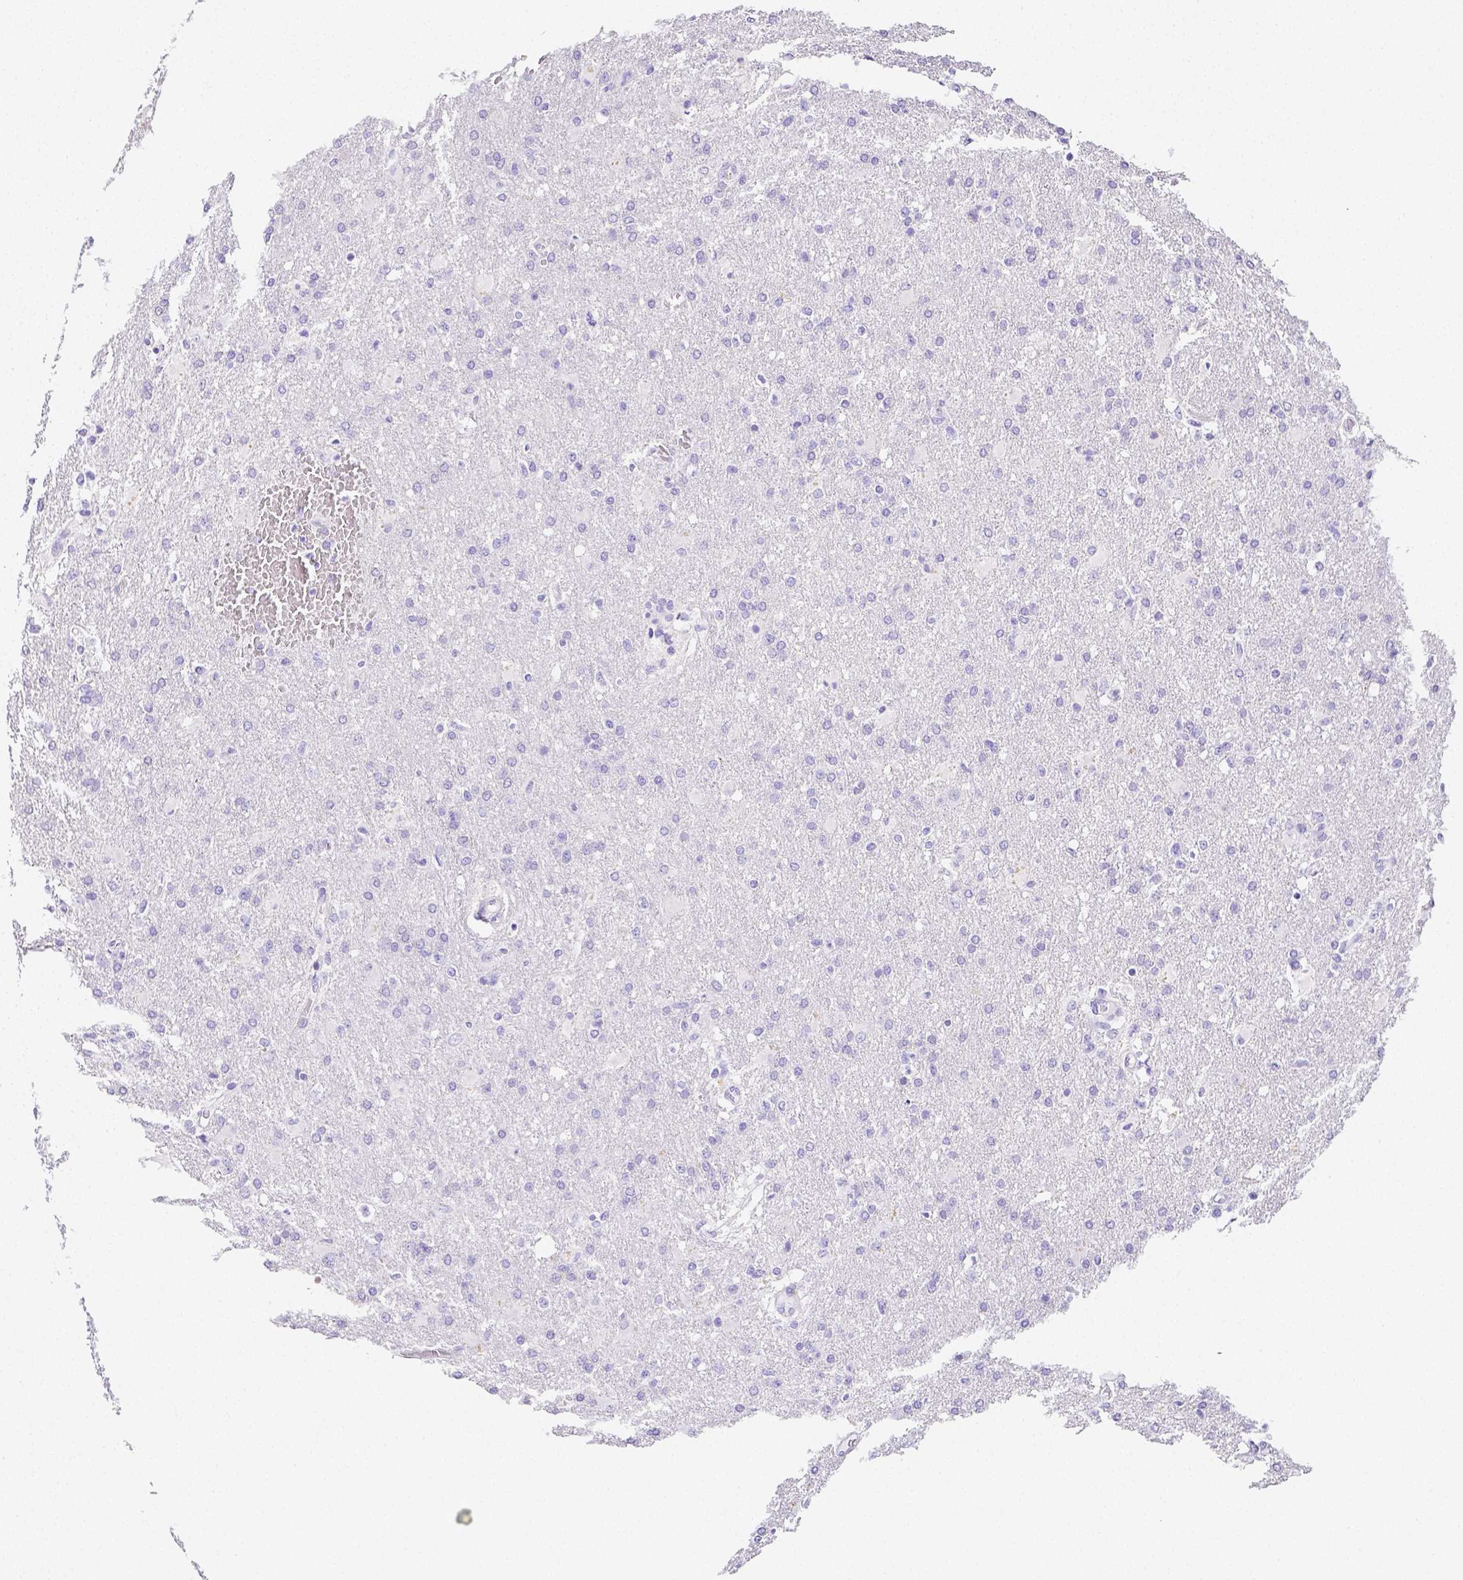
{"staining": {"intensity": "negative", "quantity": "none", "location": "none"}, "tissue": "glioma", "cell_type": "Tumor cells", "image_type": "cancer", "snomed": [{"axis": "morphology", "description": "Glioma, malignant, High grade"}, {"axis": "topography", "description": "Brain"}], "caption": "The immunohistochemistry (IHC) photomicrograph has no significant expression in tumor cells of high-grade glioma (malignant) tissue.", "gene": "ARHGAP36", "patient": {"sex": "male", "age": 68}}